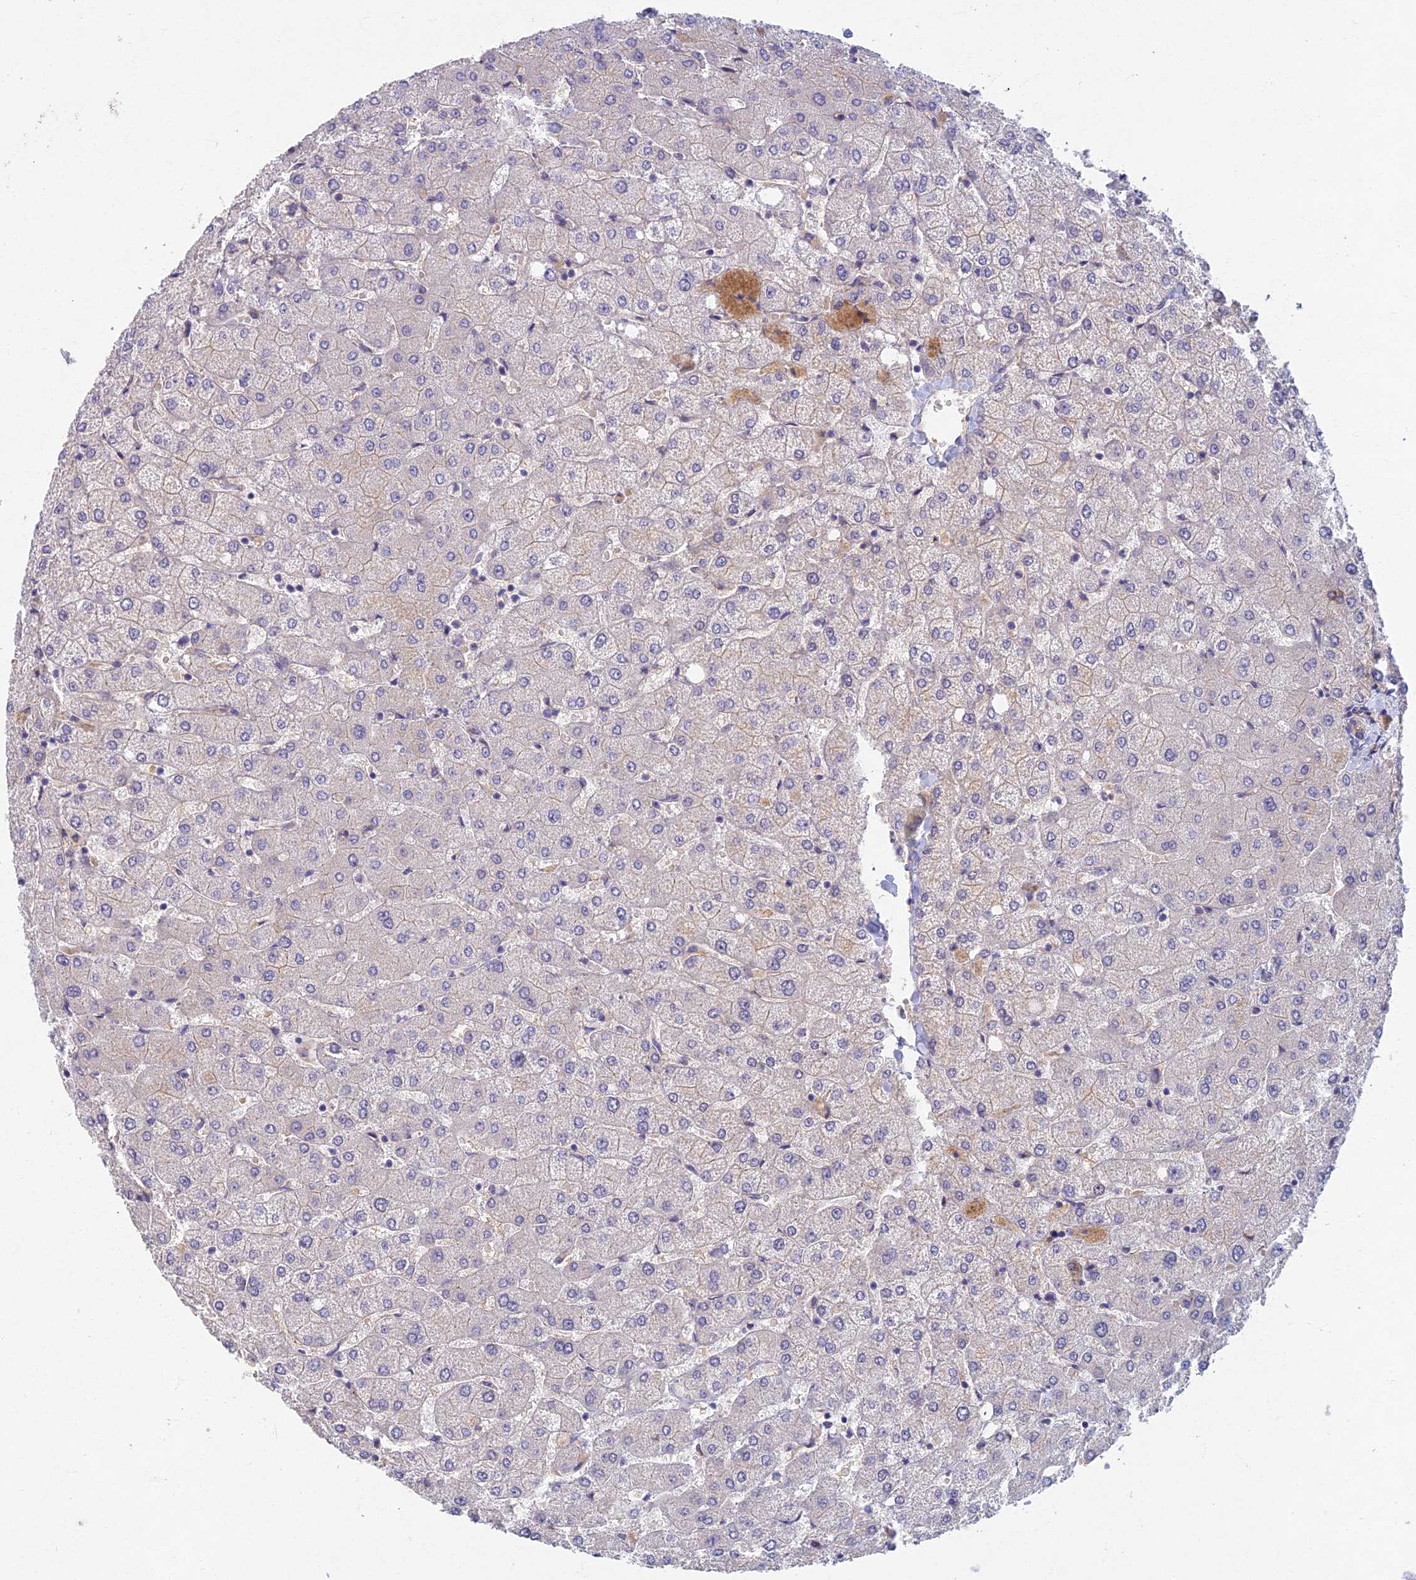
{"staining": {"intensity": "moderate", "quantity": "<25%", "location": "cytoplasmic/membranous"}, "tissue": "liver", "cell_type": "Cholangiocytes", "image_type": "normal", "snomed": [{"axis": "morphology", "description": "Normal tissue, NOS"}, {"axis": "topography", "description": "Liver"}], "caption": "A micrograph of liver stained for a protein shows moderate cytoplasmic/membranous brown staining in cholangiocytes. (DAB IHC, brown staining for protein, blue staining for nuclei).", "gene": "RHBDL2", "patient": {"sex": "female", "age": 54}}